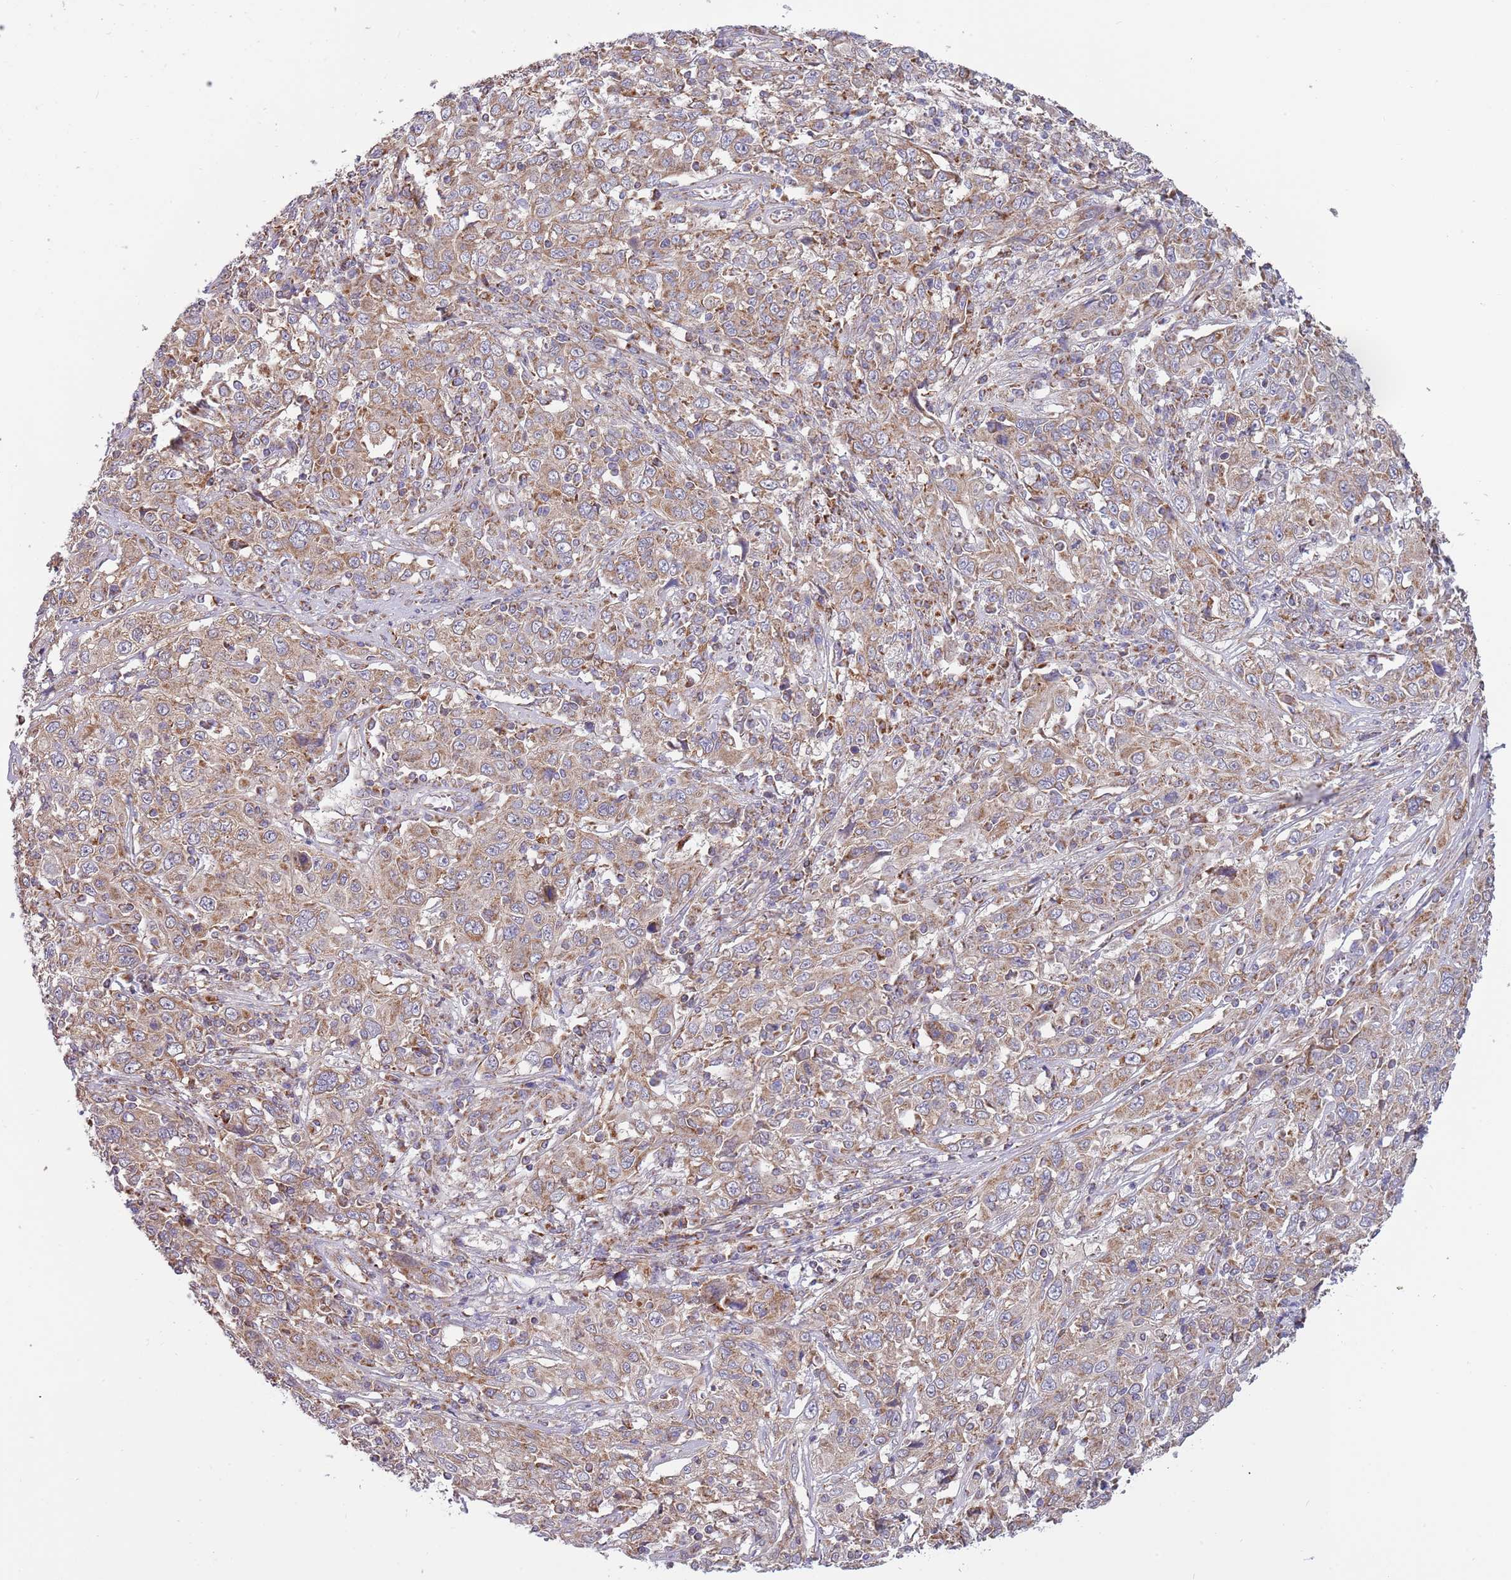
{"staining": {"intensity": "moderate", "quantity": "25%-75%", "location": "cytoplasmic/membranous"}, "tissue": "cervical cancer", "cell_type": "Tumor cells", "image_type": "cancer", "snomed": [{"axis": "morphology", "description": "Squamous cell carcinoma, NOS"}, {"axis": "topography", "description": "Cervix"}], "caption": "There is medium levels of moderate cytoplasmic/membranous staining in tumor cells of squamous cell carcinoma (cervical), as demonstrated by immunohistochemical staining (brown color).", "gene": "IRS4", "patient": {"sex": "female", "age": 46}}